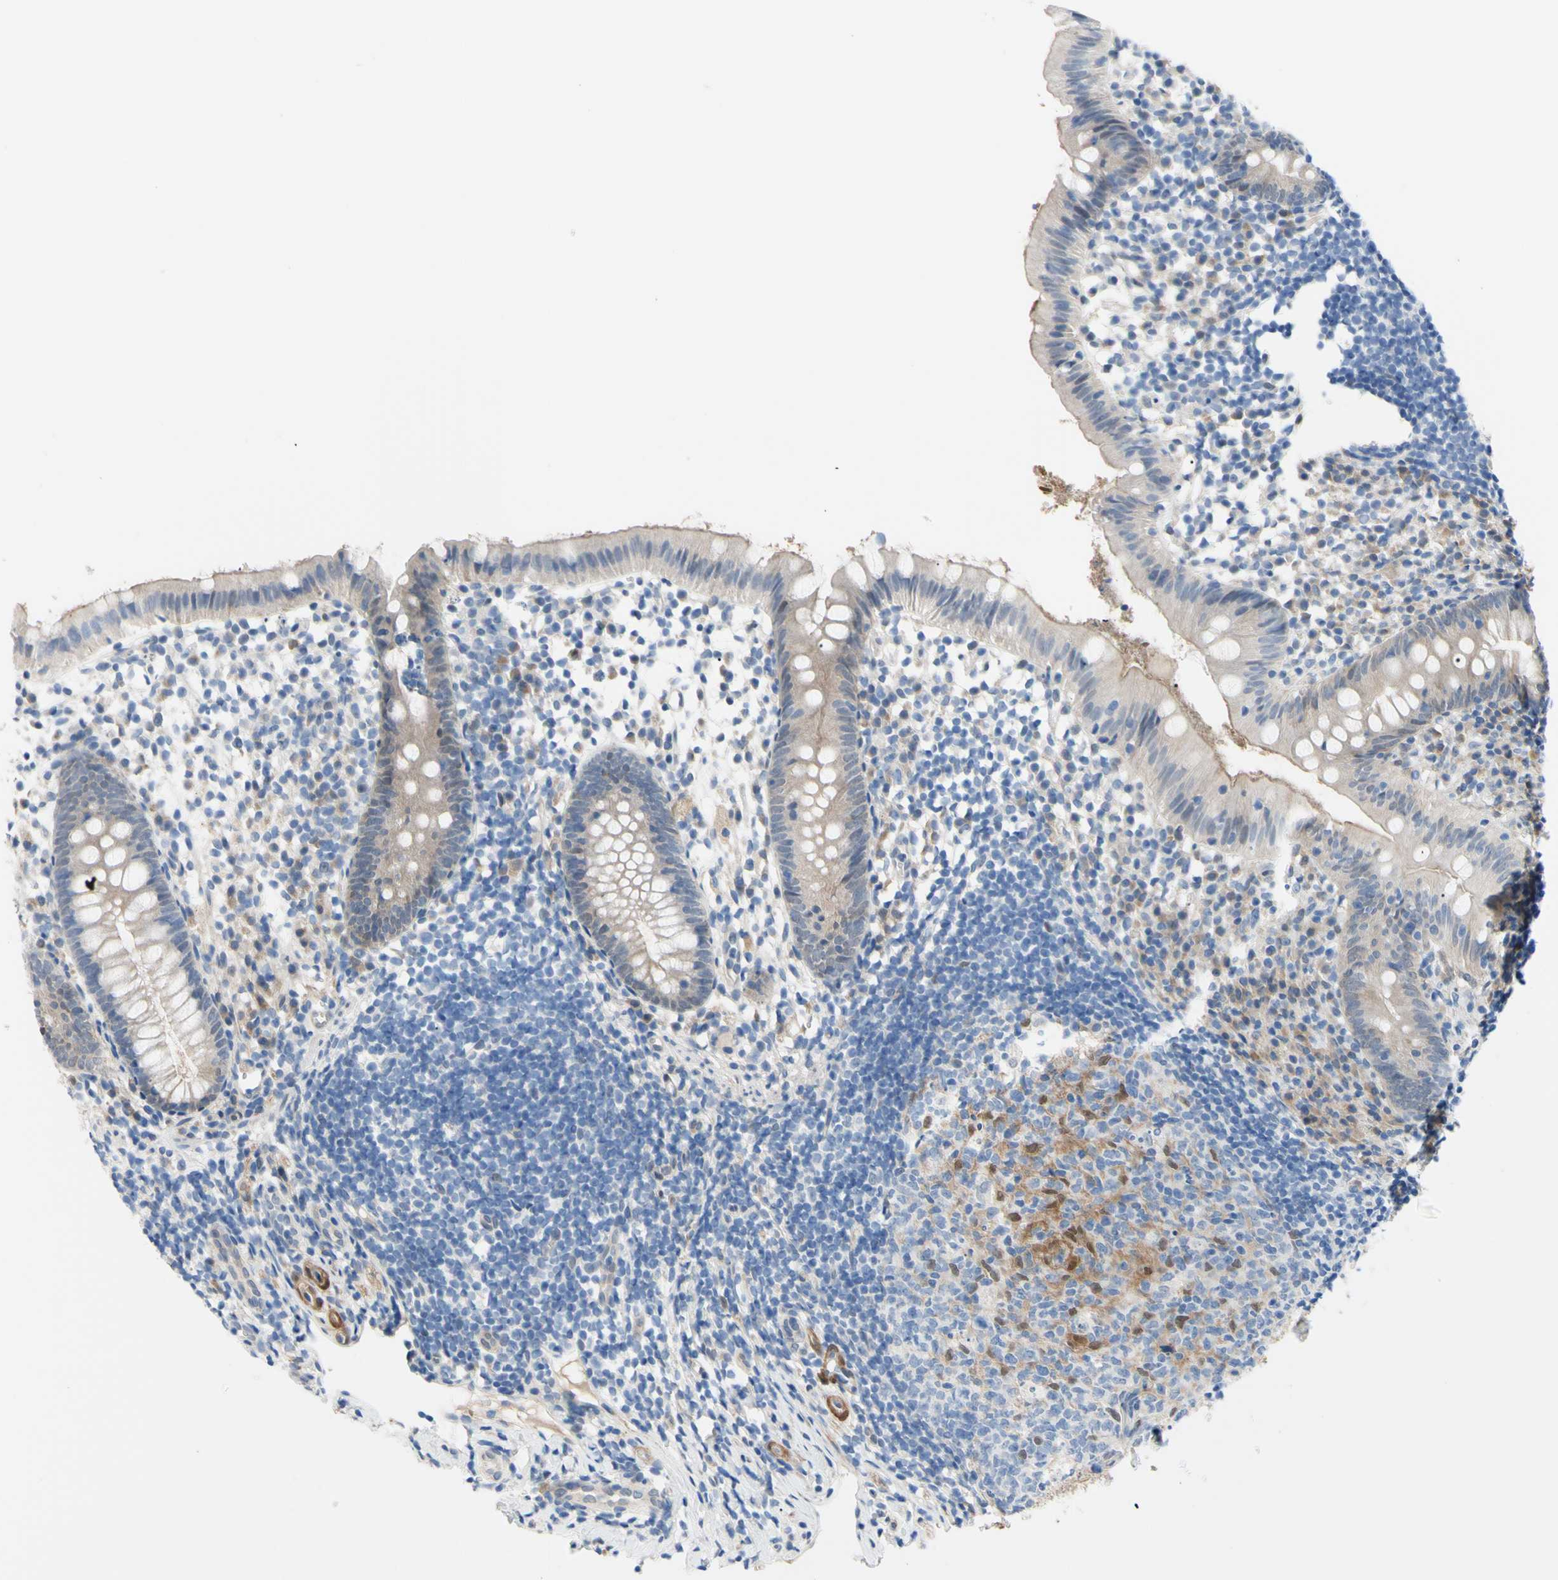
{"staining": {"intensity": "moderate", "quantity": "<25%", "location": "cytoplasmic/membranous"}, "tissue": "appendix", "cell_type": "Glandular cells", "image_type": "normal", "snomed": [{"axis": "morphology", "description": "Normal tissue, NOS"}, {"axis": "topography", "description": "Appendix"}], "caption": "Protein expression analysis of unremarkable human appendix reveals moderate cytoplasmic/membranous expression in about <25% of glandular cells. (IHC, brightfield microscopy, high magnification).", "gene": "NOL3", "patient": {"sex": "female", "age": 20}}